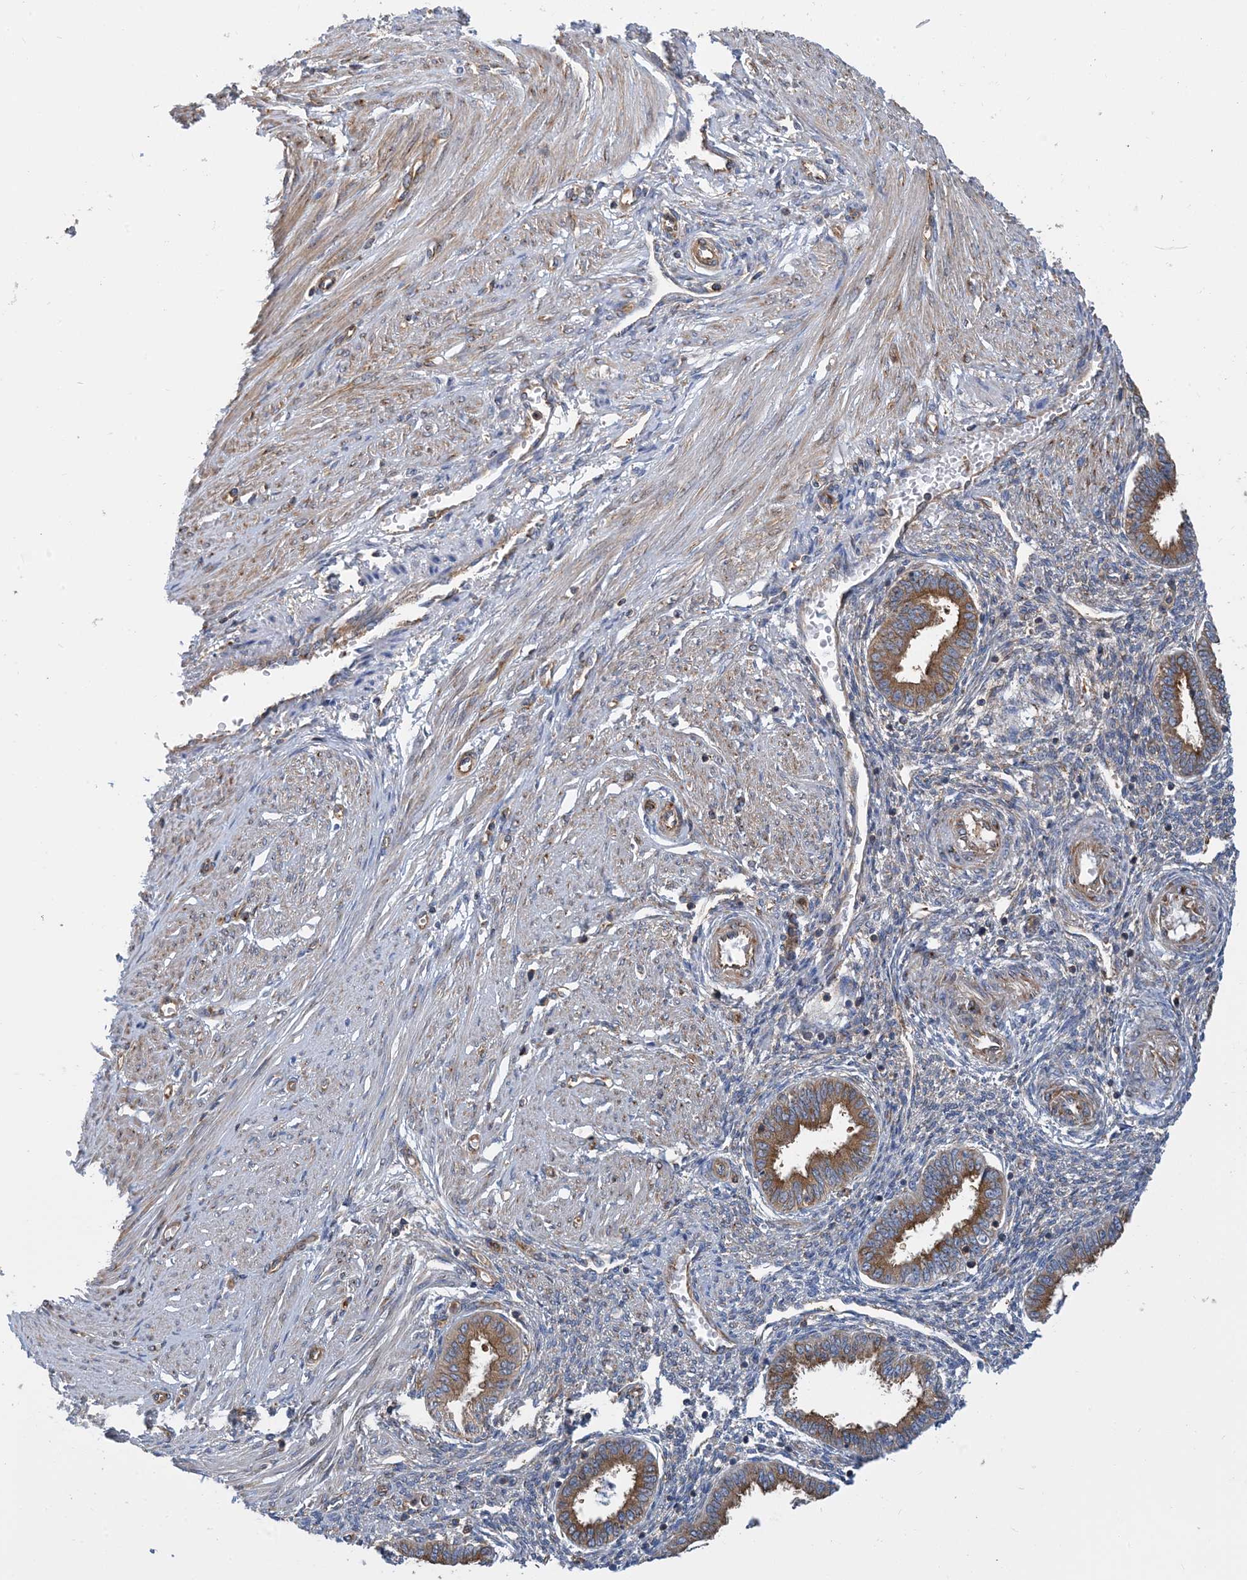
{"staining": {"intensity": "negative", "quantity": "none", "location": "none"}, "tissue": "endometrium", "cell_type": "Cells in endometrial stroma", "image_type": "normal", "snomed": [{"axis": "morphology", "description": "Normal tissue, NOS"}, {"axis": "topography", "description": "Endometrium"}], "caption": "The micrograph reveals no significant positivity in cells in endometrial stroma of endometrium.", "gene": "DYNC1LI1", "patient": {"sex": "female", "age": 33}}